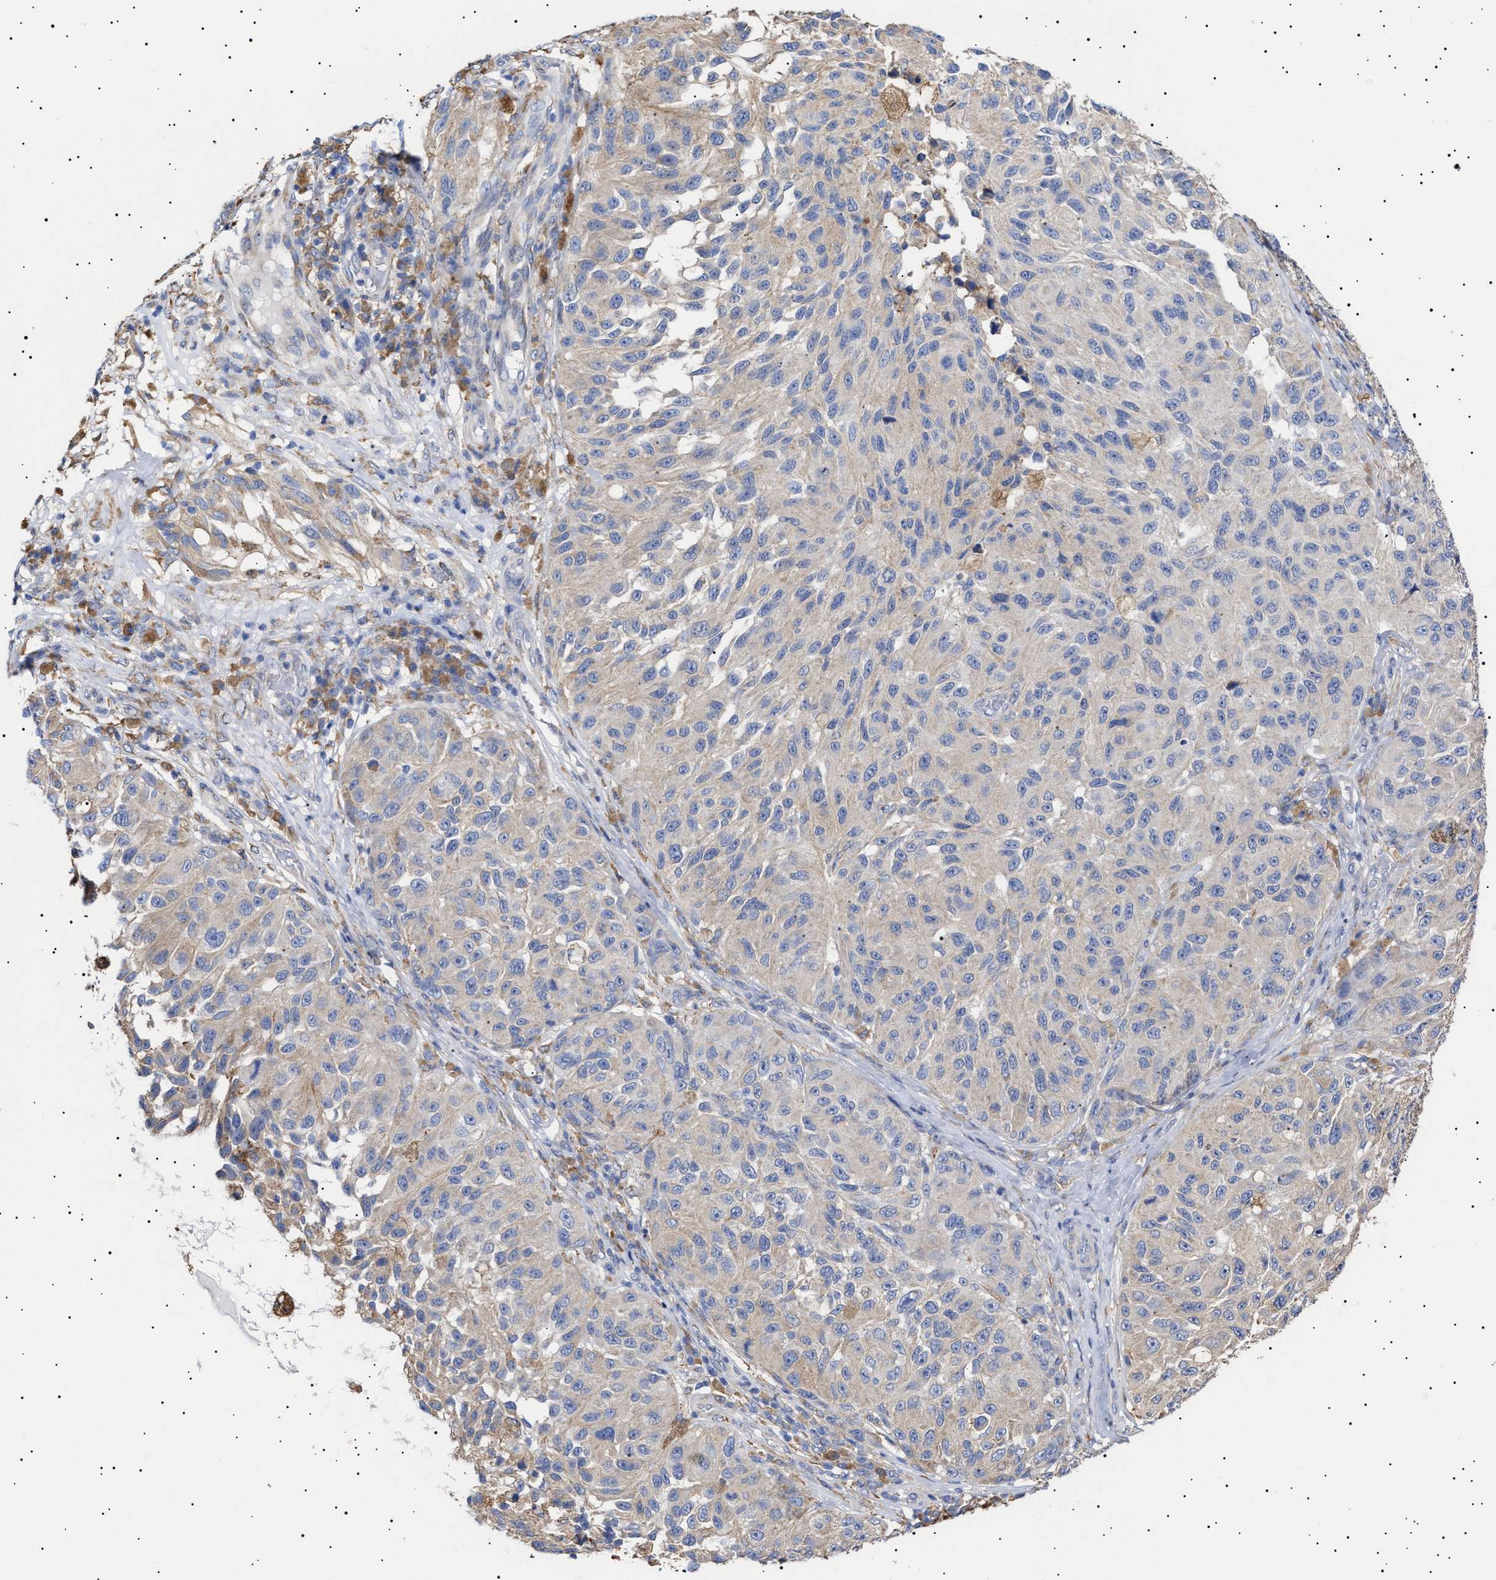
{"staining": {"intensity": "weak", "quantity": "<25%", "location": "cytoplasmic/membranous"}, "tissue": "melanoma", "cell_type": "Tumor cells", "image_type": "cancer", "snomed": [{"axis": "morphology", "description": "Malignant melanoma, NOS"}, {"axis": "topography", "description": "Skin"}], "caption": "Tumor cells show no significant protein expression in melanoma.", "gene": "ERCC6L2", "patient": {"sex": "female", "age": 73}}